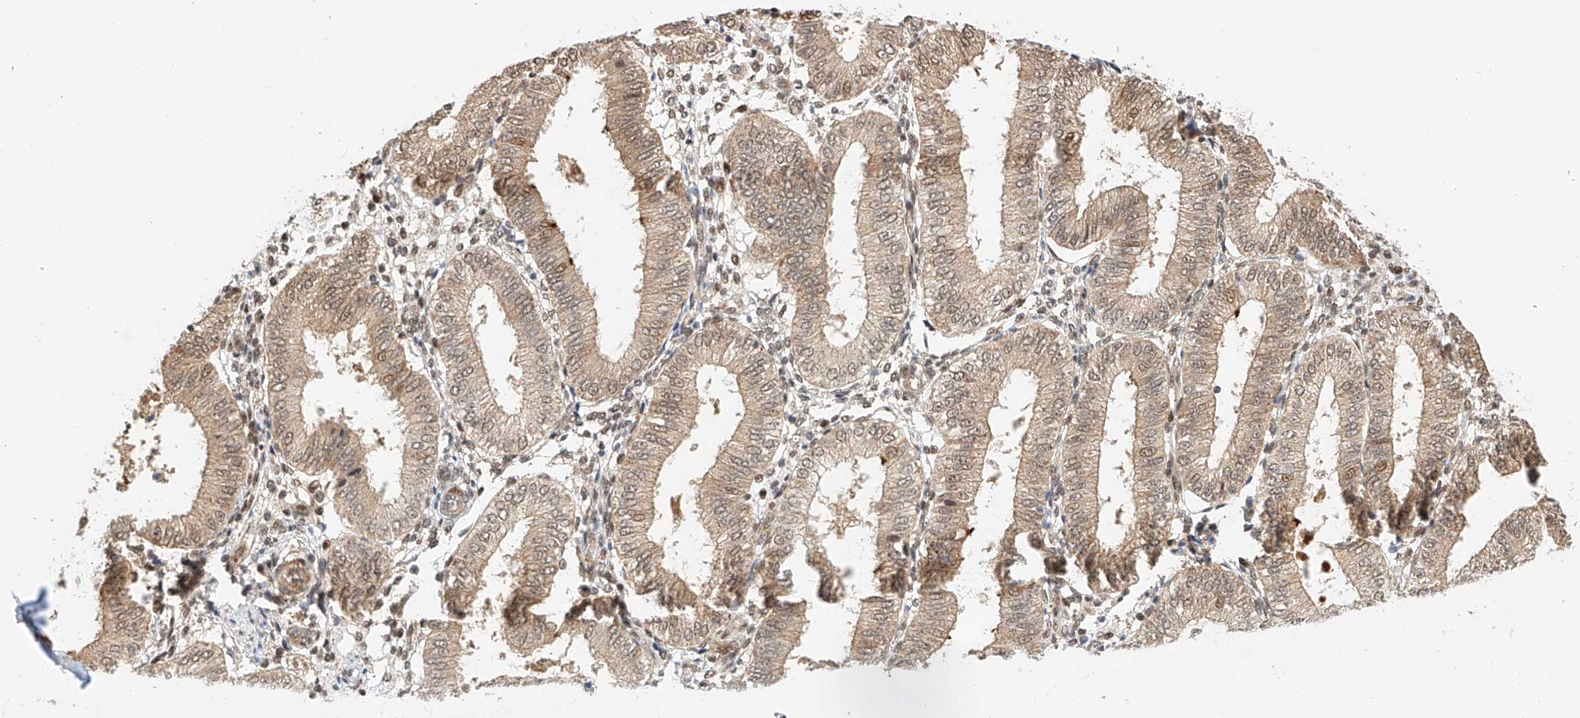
{"staining": {"intensity": "moderate", "quantity": "25%-75%", "location": "cytoplasmic/membranous,nuclear"}, "tissue": "endometrium", "cell_type": "Cells in endometrial stroma", "image_type": "normal", "snomed": [{"axis": "morphology", "description": "Normal tissue, NOS"}, {"axis": "topography", "description": "Endometrium"}], "caption": "Endometrium stained with DAB IHC demonstrates medium levels of moderate cytoplasmic/membranous,nuclear staining in about 25%-75% of cells in endometrial stroma.", "gene": "EIF4H", "patient": {"sex": "female", "age": 39}}